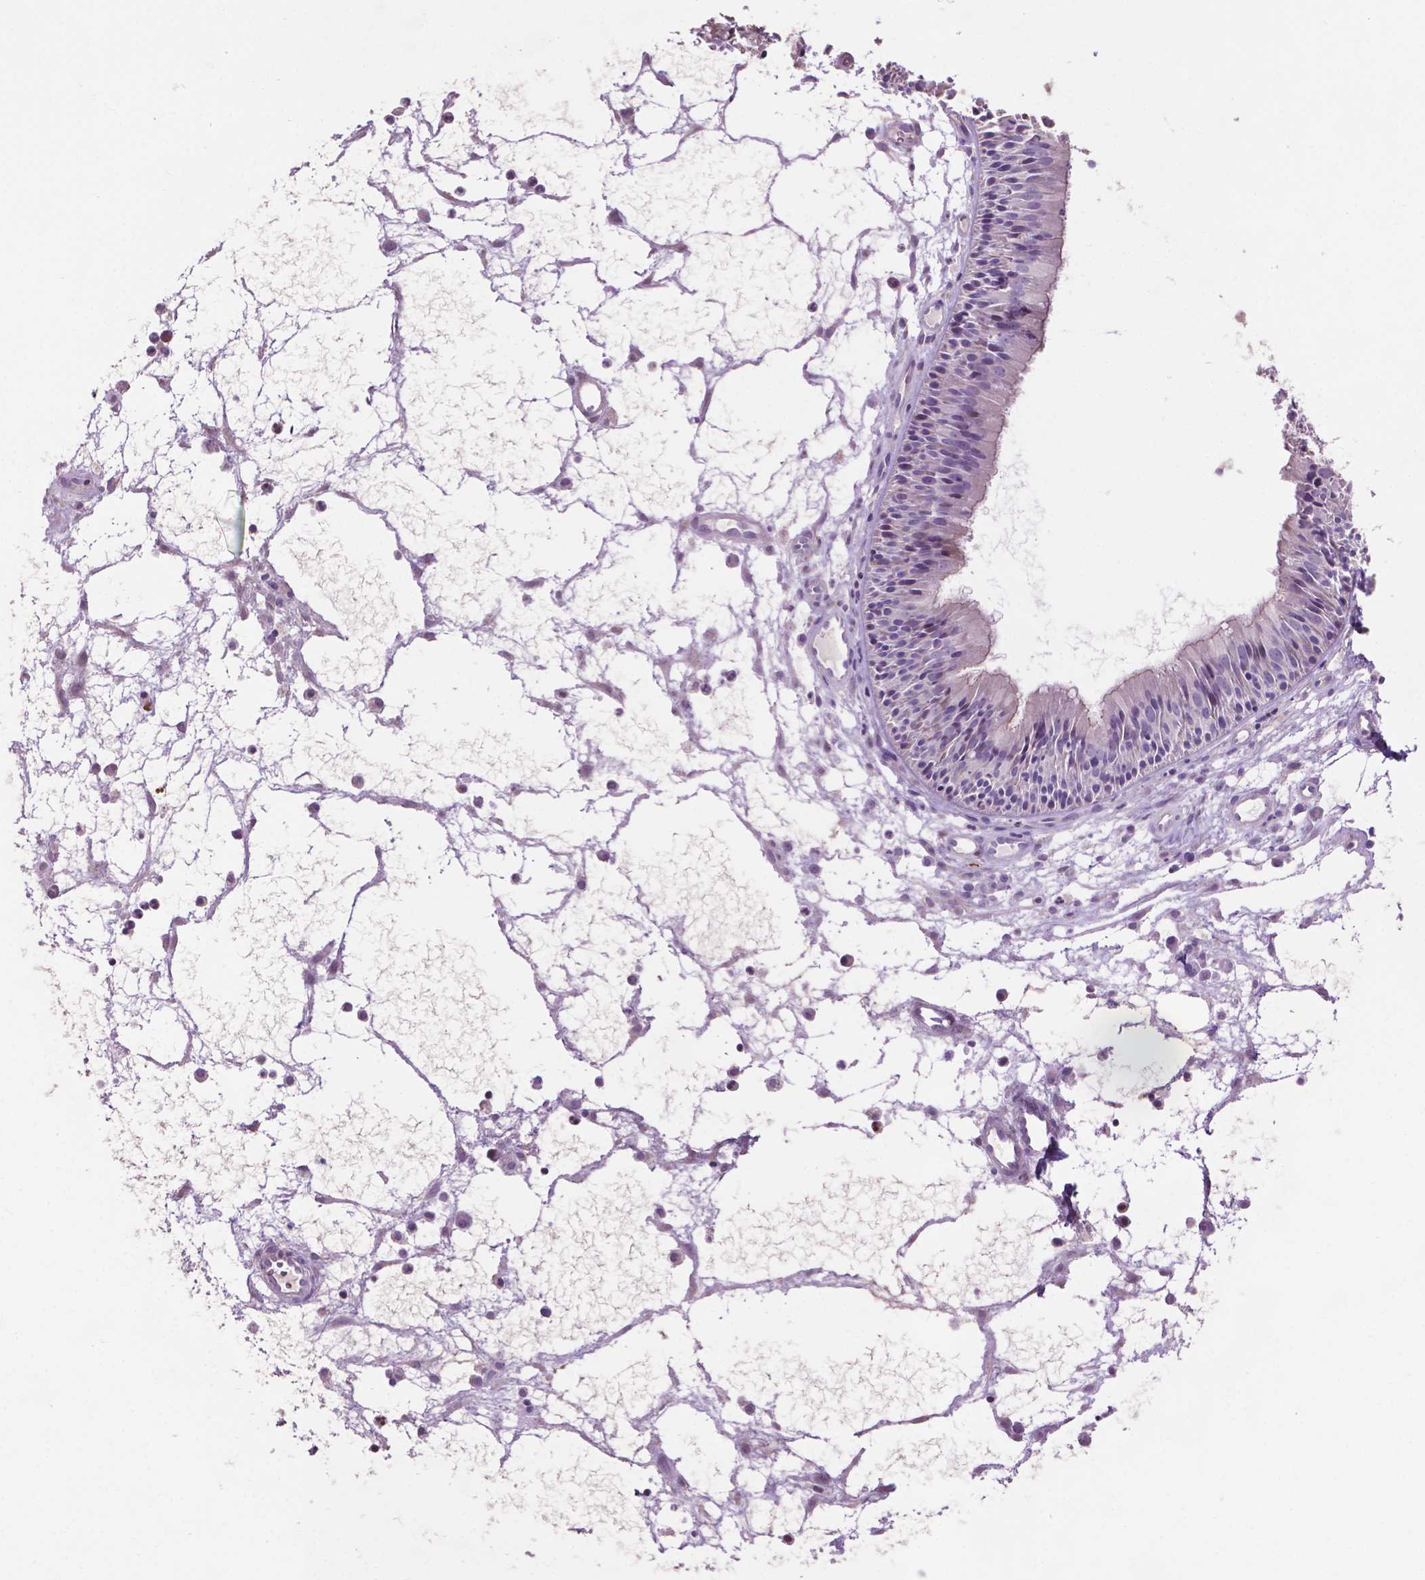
{"staining": {"intensity": "negative", "quantity": "none", "location": "none"}, "tissue": "nasopharynx", "cell_type": "Respiratory epithelial cells", "image_type": "normal", "snomed": [{"axis": "morphology", "description": "Normal tissue, NOS"}, {"axis": "topography", "description": "Nasopharynx"}], "caption": "Respiratory epithelial cells show no significant protein staining in benign nasopharynx.", "gene": "CLDN17", "patient": {"sex": "male", "age": 31}}